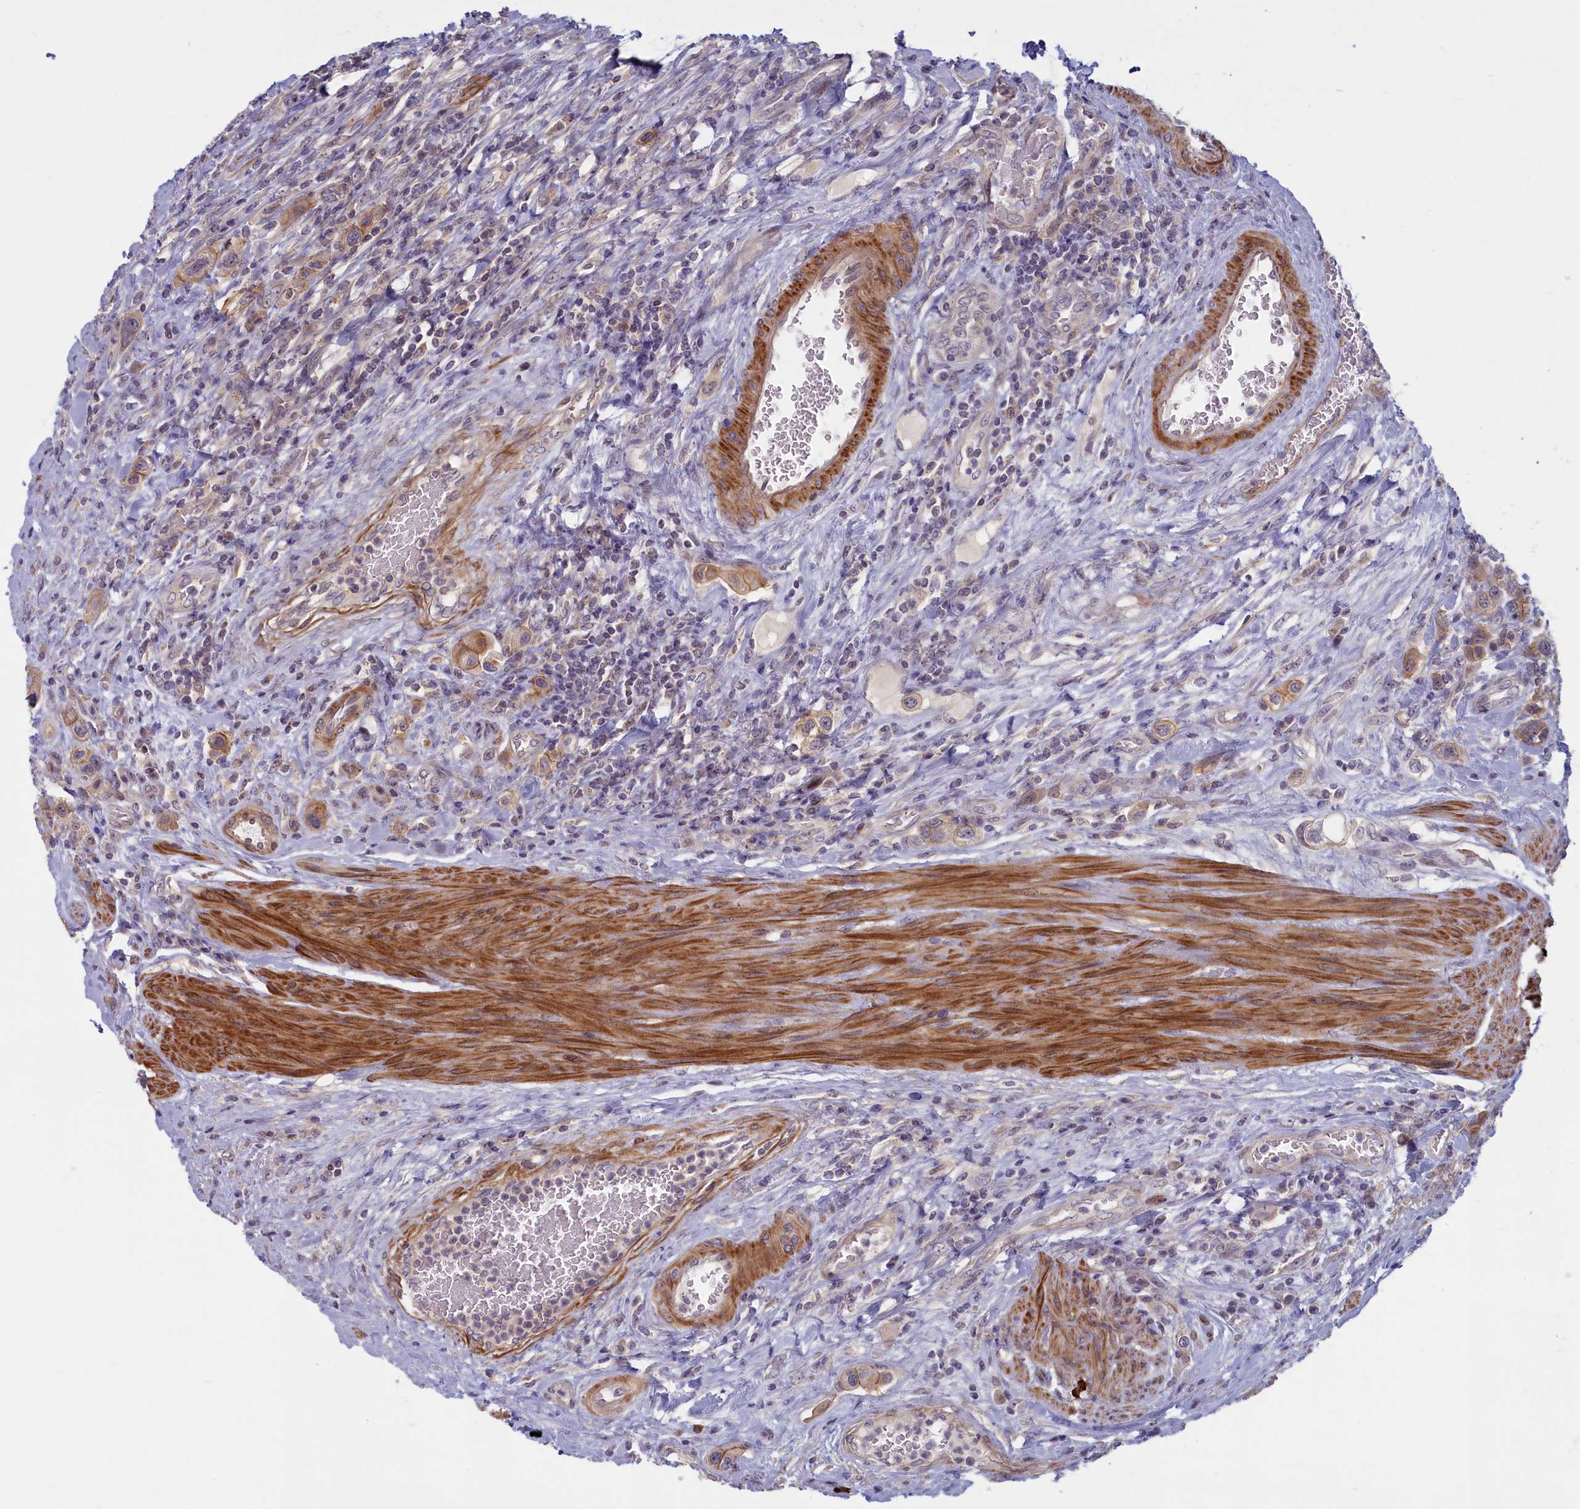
{"staining": {"intensity": "moderate", "quantity": ">75%", "location": "cytoplasmic/membranous"}, "tissue": "urothelial cancer", "cell_type": "Tumor cells", "image_type": "cancer", "snomed": [{"axis": "morphology", "description": "Urothelial carcinoma, High grade"}, {"axis": "topography", "description": "Urinary bladder"}], "caption": "Immunohistochemical staining of urothelial cancer demonstrates moderate cytoplasmic/membranous protein positivity in approximately >75% of tumor cells. The protein is stained brown, and the nuclei are stained in blue (DAB (3,3'-diaminobenzidine) IHC with brightfield microscopy, high magnification).", "gene": "TRPM4", "patient": {"sex": "male", "age": 50}}